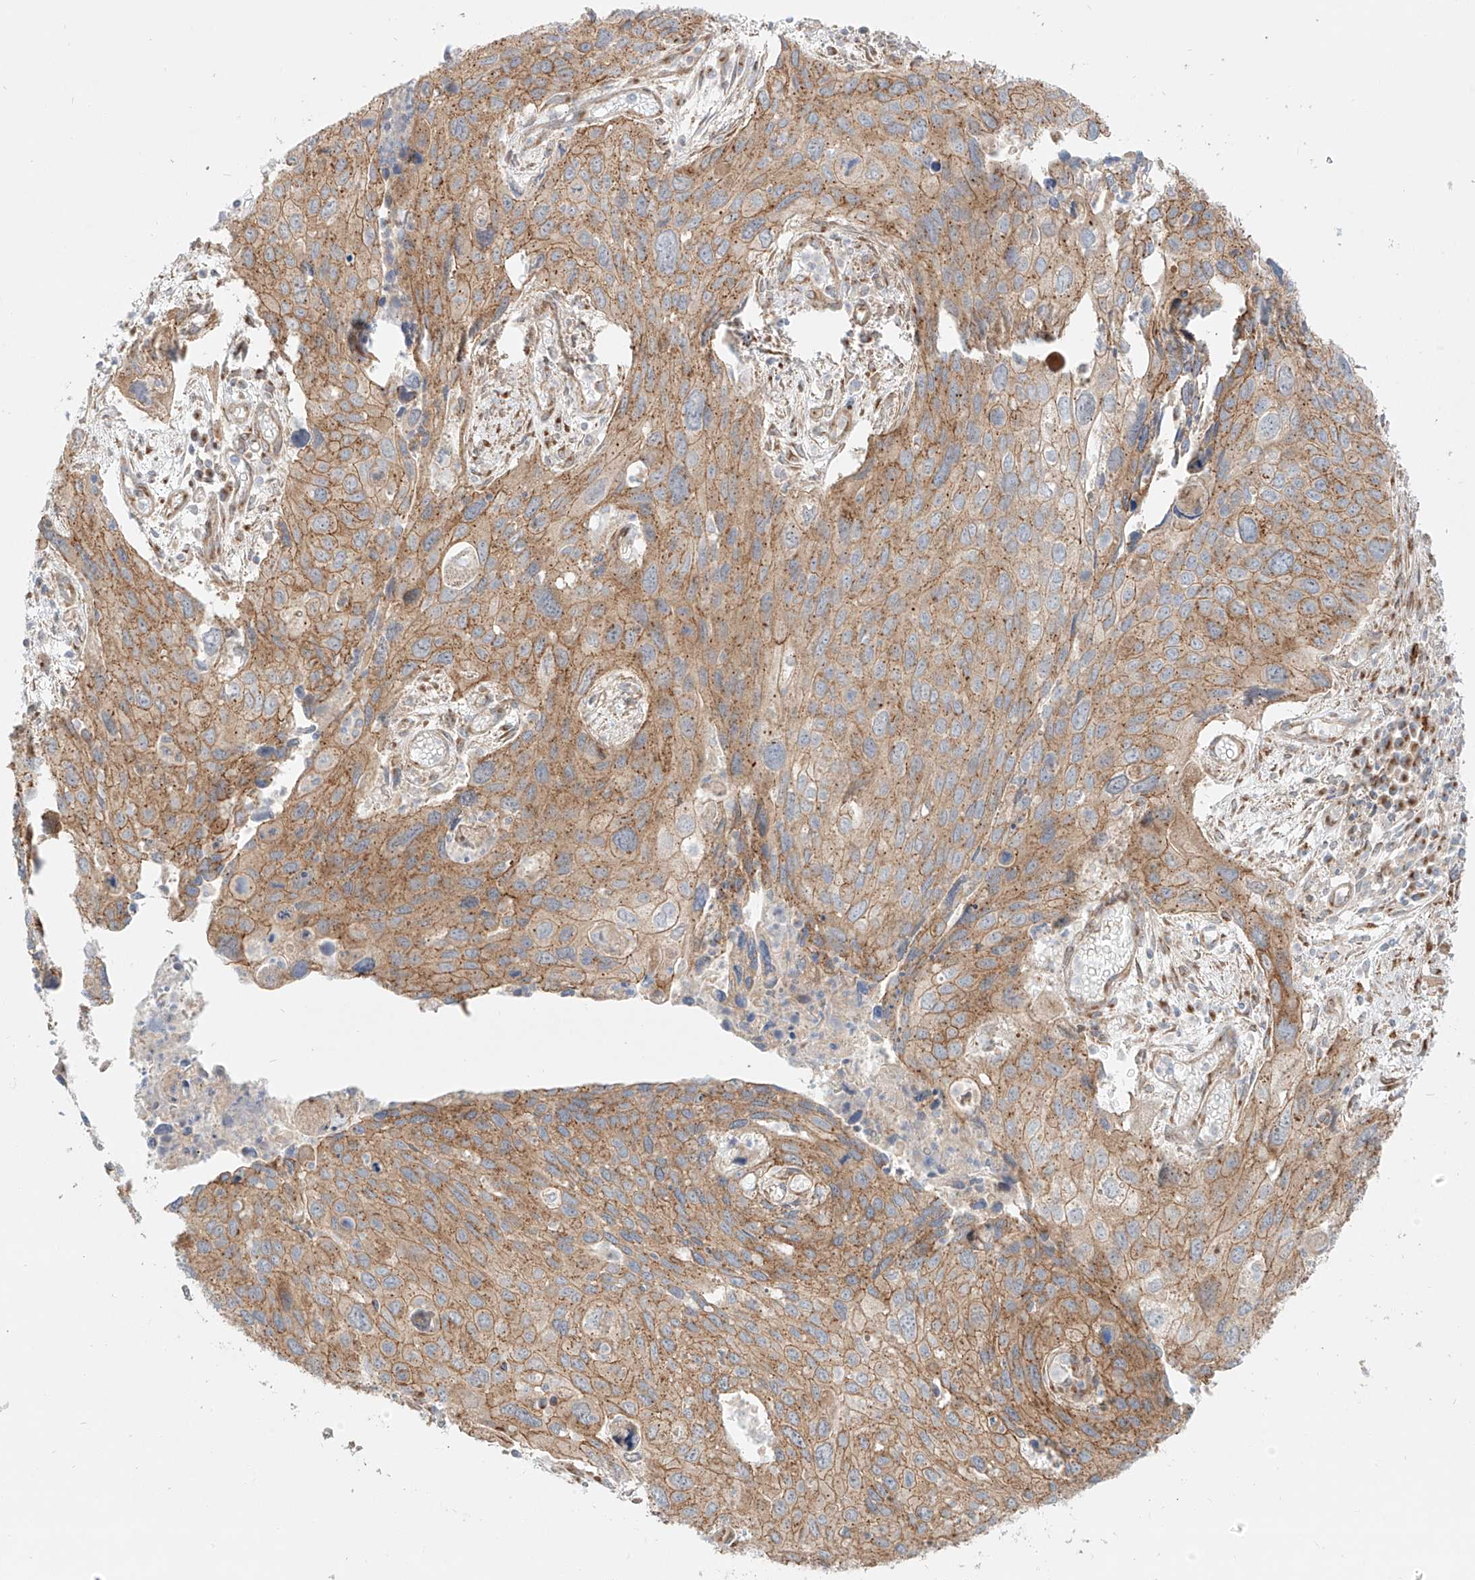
{"staining": {"intensity": "moderate", "quantity": ">75%", "location": "cytoplasmic/membranous"}, "tissue": "cervical cancer", "cell_type": "Tumor cells", "image_type": "cancer", "snomed": [{"axis": "morphology", "description": "Squamous cell carcinoma, NOS"}, {"axis": "topography", "description": "Cervix"}], "caption": "Approximately >75% of tumor cells in human cervical squamous cell carcinoma demonstrate moderate cytoplasmic/membranous protein staining as visualized by brown immunohistochemical staining.", "gene": "ZNF287", "patient": {"sex": "female", "age": 55}}